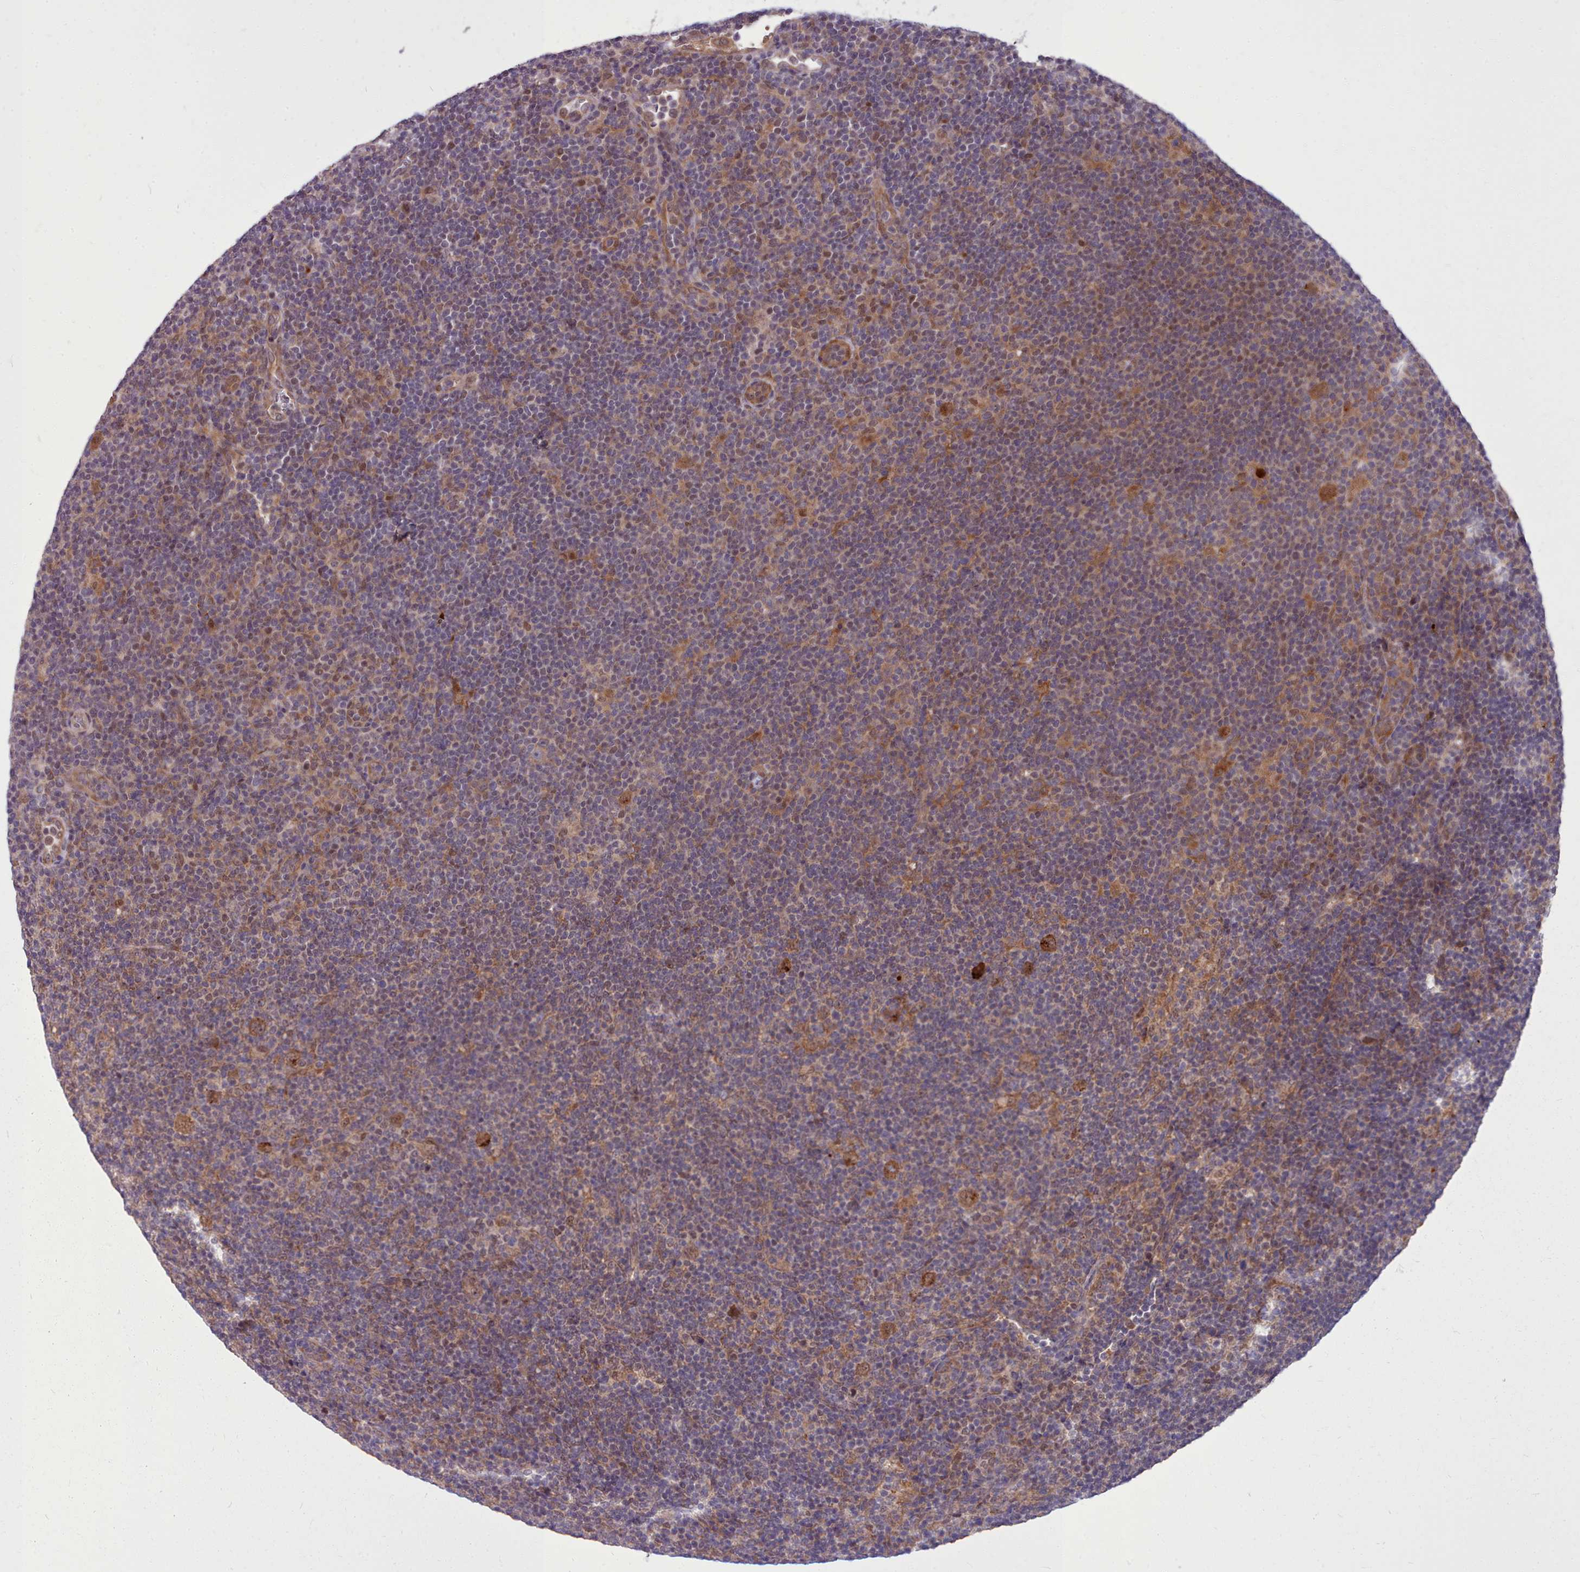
{"staining": {"intensity": "moderate", "quantity": ">75%", "location": "cytoplasmic/membranous,nuclear"}, "tissue": "lymphoma", "cell_type": "Tumor cells", "image_type": "cancer", "snomed": [{"axis": "morphology", "description": "Hodgkin's disease, NOS"}, {"axis": "topography", "description": "Lymph node"}], "caption": "Hodgkin's disease was stained to show a protein in brown. There is medium levels of moderate cytoplasmic/membranous and nuclear positivity in about >75% of tumor cells. The protein of interest is shown in brown color, while the nuclei are stained blue.", "gene": "AHCY", "patient": {"sex": "female", "age": 57}}